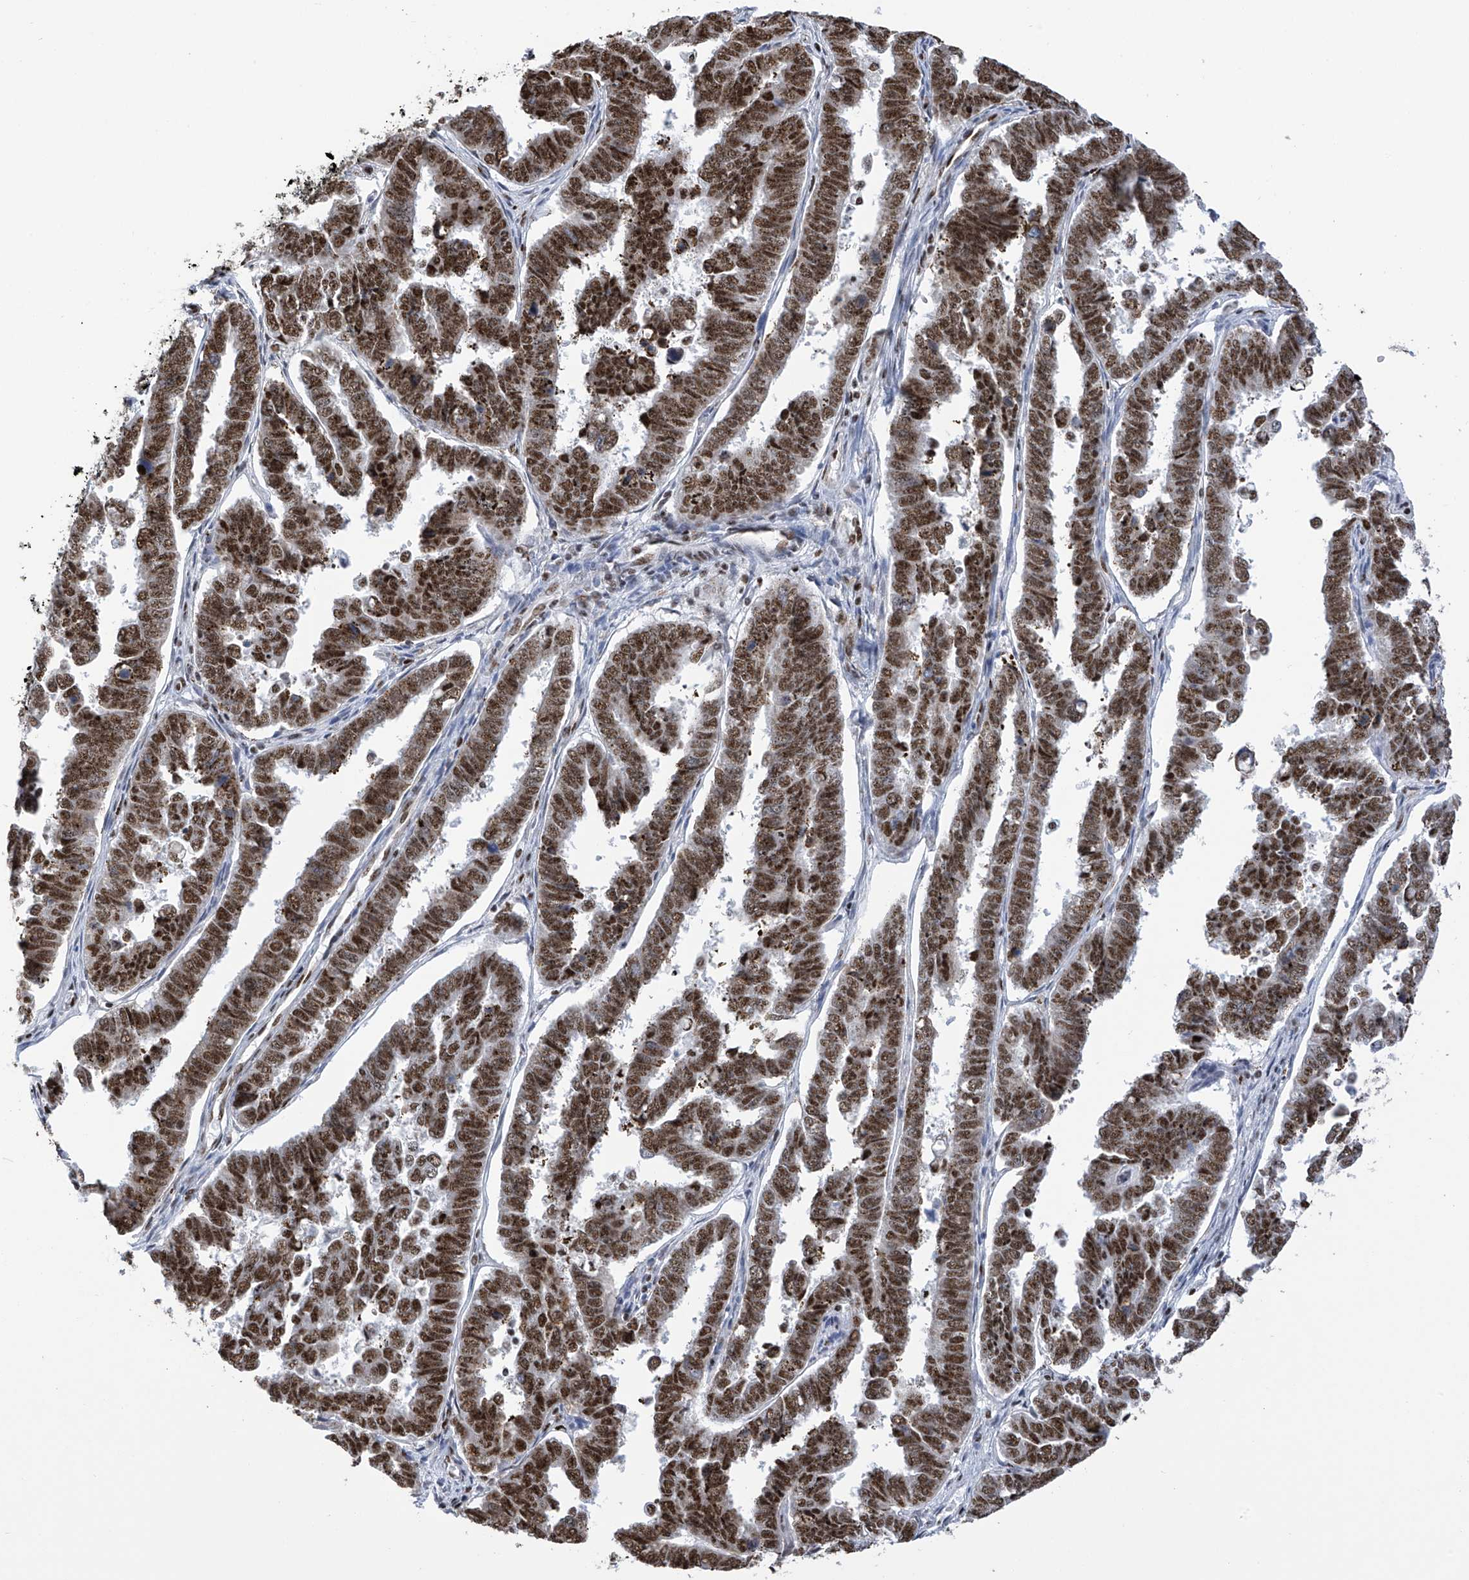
{"staining": {"intensity": "strong", "quantity": ">75%", "location": "nuclear"}, "tissue": "endometrial cancer", "cell_type": "Tumor cells", "image_type": "cancer", "snomed": [{"axis": "morphology", "description": "Adenocarcinoma, NOS"}, {"axis": "topography", "description": "Endometrium"}], "caption": "Endometrial cancer (adenocarcinoma) stained with a protein marker displays strong staining in tumor cells.", "gene": "APLF", "patient": {"sex": "female", "age": 75}}